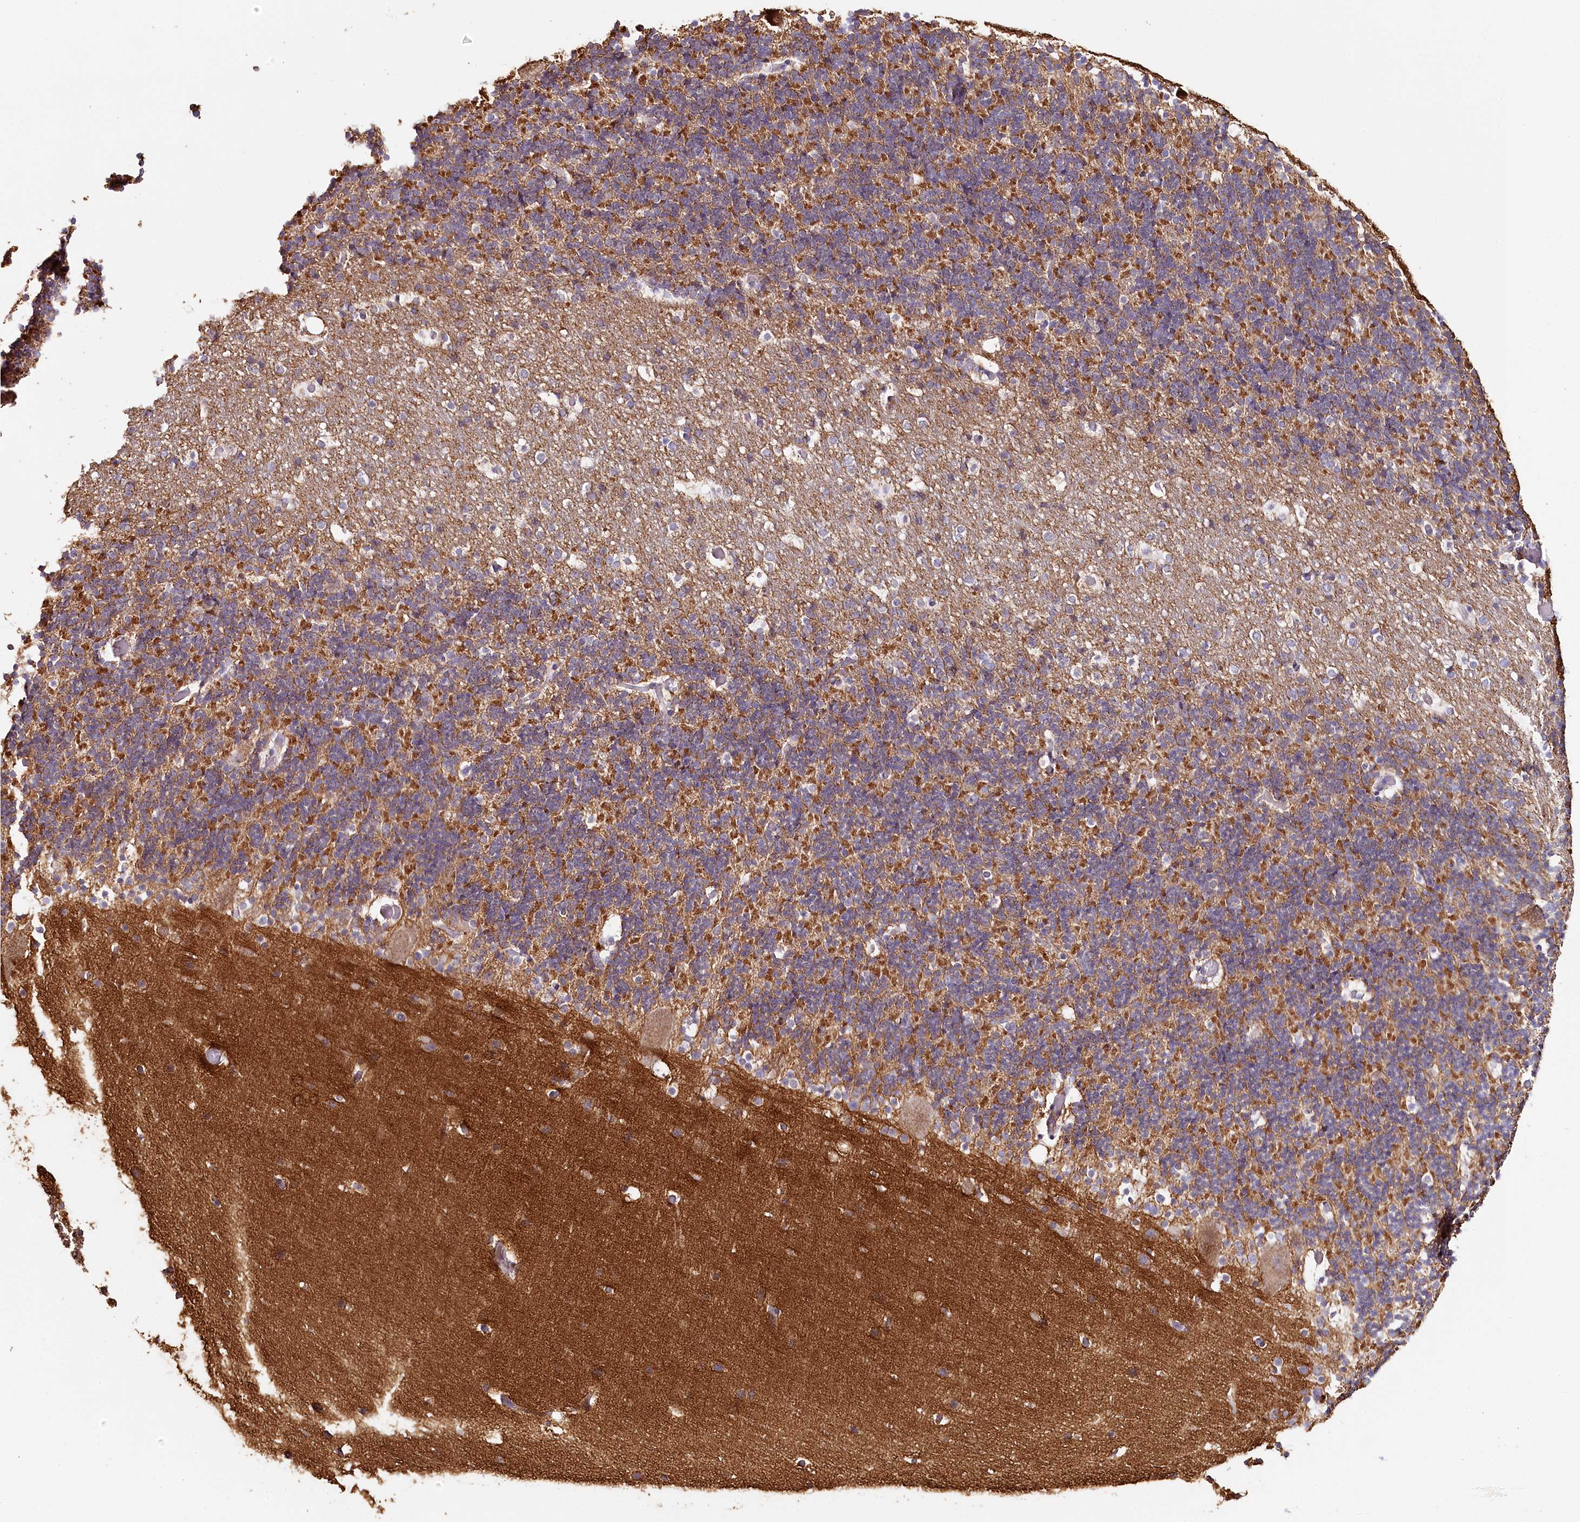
{"staining": {"intensity": "moderate", "quantity": "<25%", "location": "cytoplasmic/membranous"}, "tissue": "cerebellum", "cell_type": "Cells in granular layer", "image_type": "normal", "snomed": [{"axis": "morphology", "description": "Normal tissue, NOS"}, {"axis": "topography", "description": "Cerebellum"}], "caption": "Normal cerebellum was stained to show a protein in brown. There is low levels of moderate cytoplasmic/membranous positivity in about <25% of cells in granular layer.", "gene": "MMP25", "patient": {"sex": "male", "age": 57}}